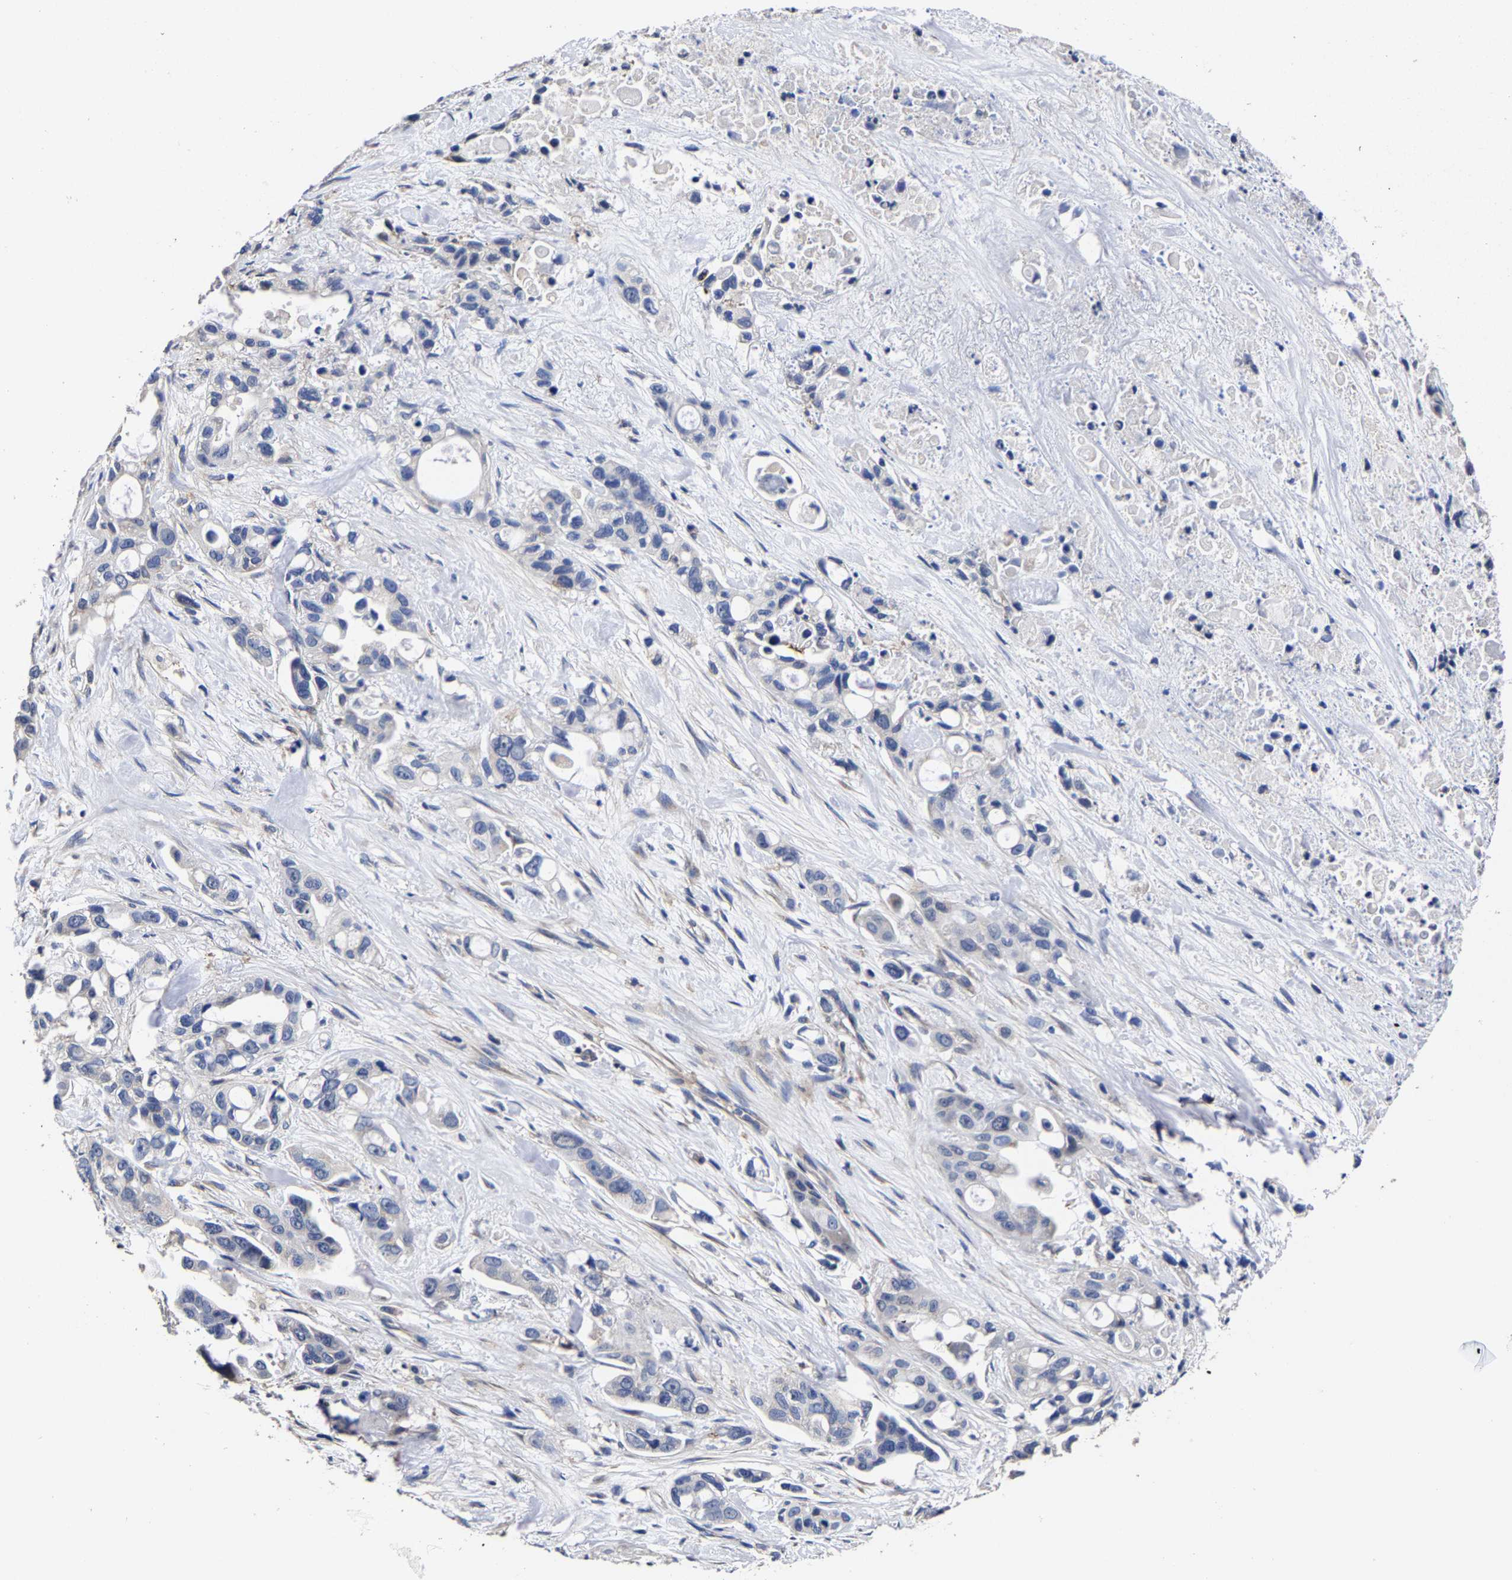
{"staining": {"intensity": "negative", "quantity": "none", "location": "none"}, "tissue": "pancreatic cancer", "cell_type": "Tumor cells", "image_type": "cancer", "snomed": [{"axis": "morphology", "description": "Adenocarcinoma, NOS"}, {"axis": "topography", "description": "Pancreas"}], "caption": "Immunohistochemistry (IHC) of pancreatic adenocarcinoma shows no expression in tumor cells. Brightfield microscopy of IHC stained with DAB (3,3'-diaminobenzidine) (brown) and hematoxylin (blue), captured at high magnification.", "gene": "AASS", "patient": {"sex": "male", "age": 53}}